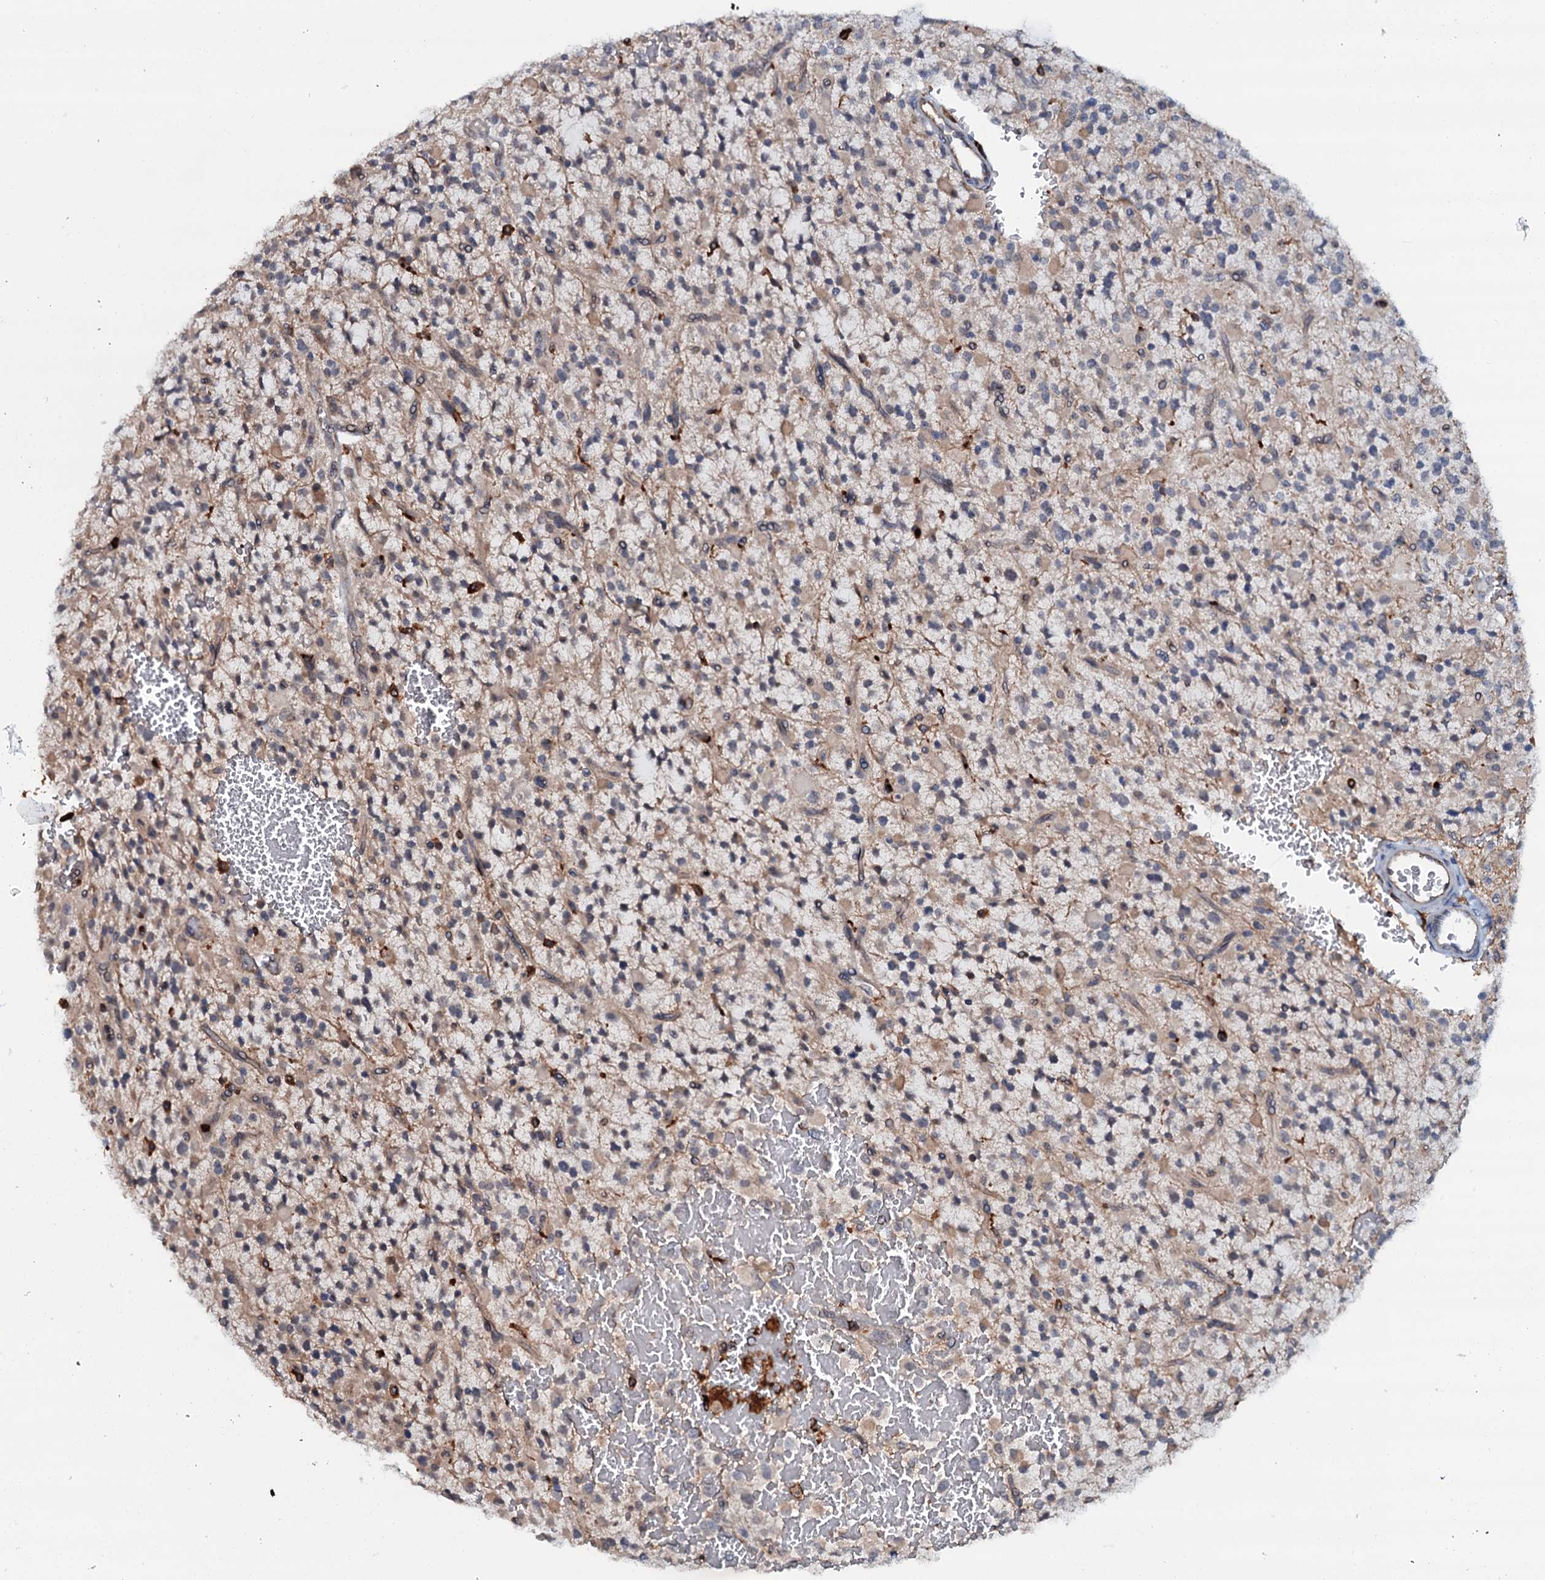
{"staining": {"intensity": "weak", "quantity": "<25%", "location": "cytoplasmic/membranous"}, "tissue": "glioma", "cell_type": "Tumor cells", "image_type": "cancer", "snomed": [{"axis": "morphology", "description": "Glioma, malignant, High grade"}, {"axis": "topography", "description": "Brain"}], "caption": "The image exhibits no staining of tumor cells in glioma. The staining is performed using DAB brown chromogen with nuclei counter-stained in using hematoxylin.", "gene": "VAMP8", "patient": {"sex": "male", "age": 34}}